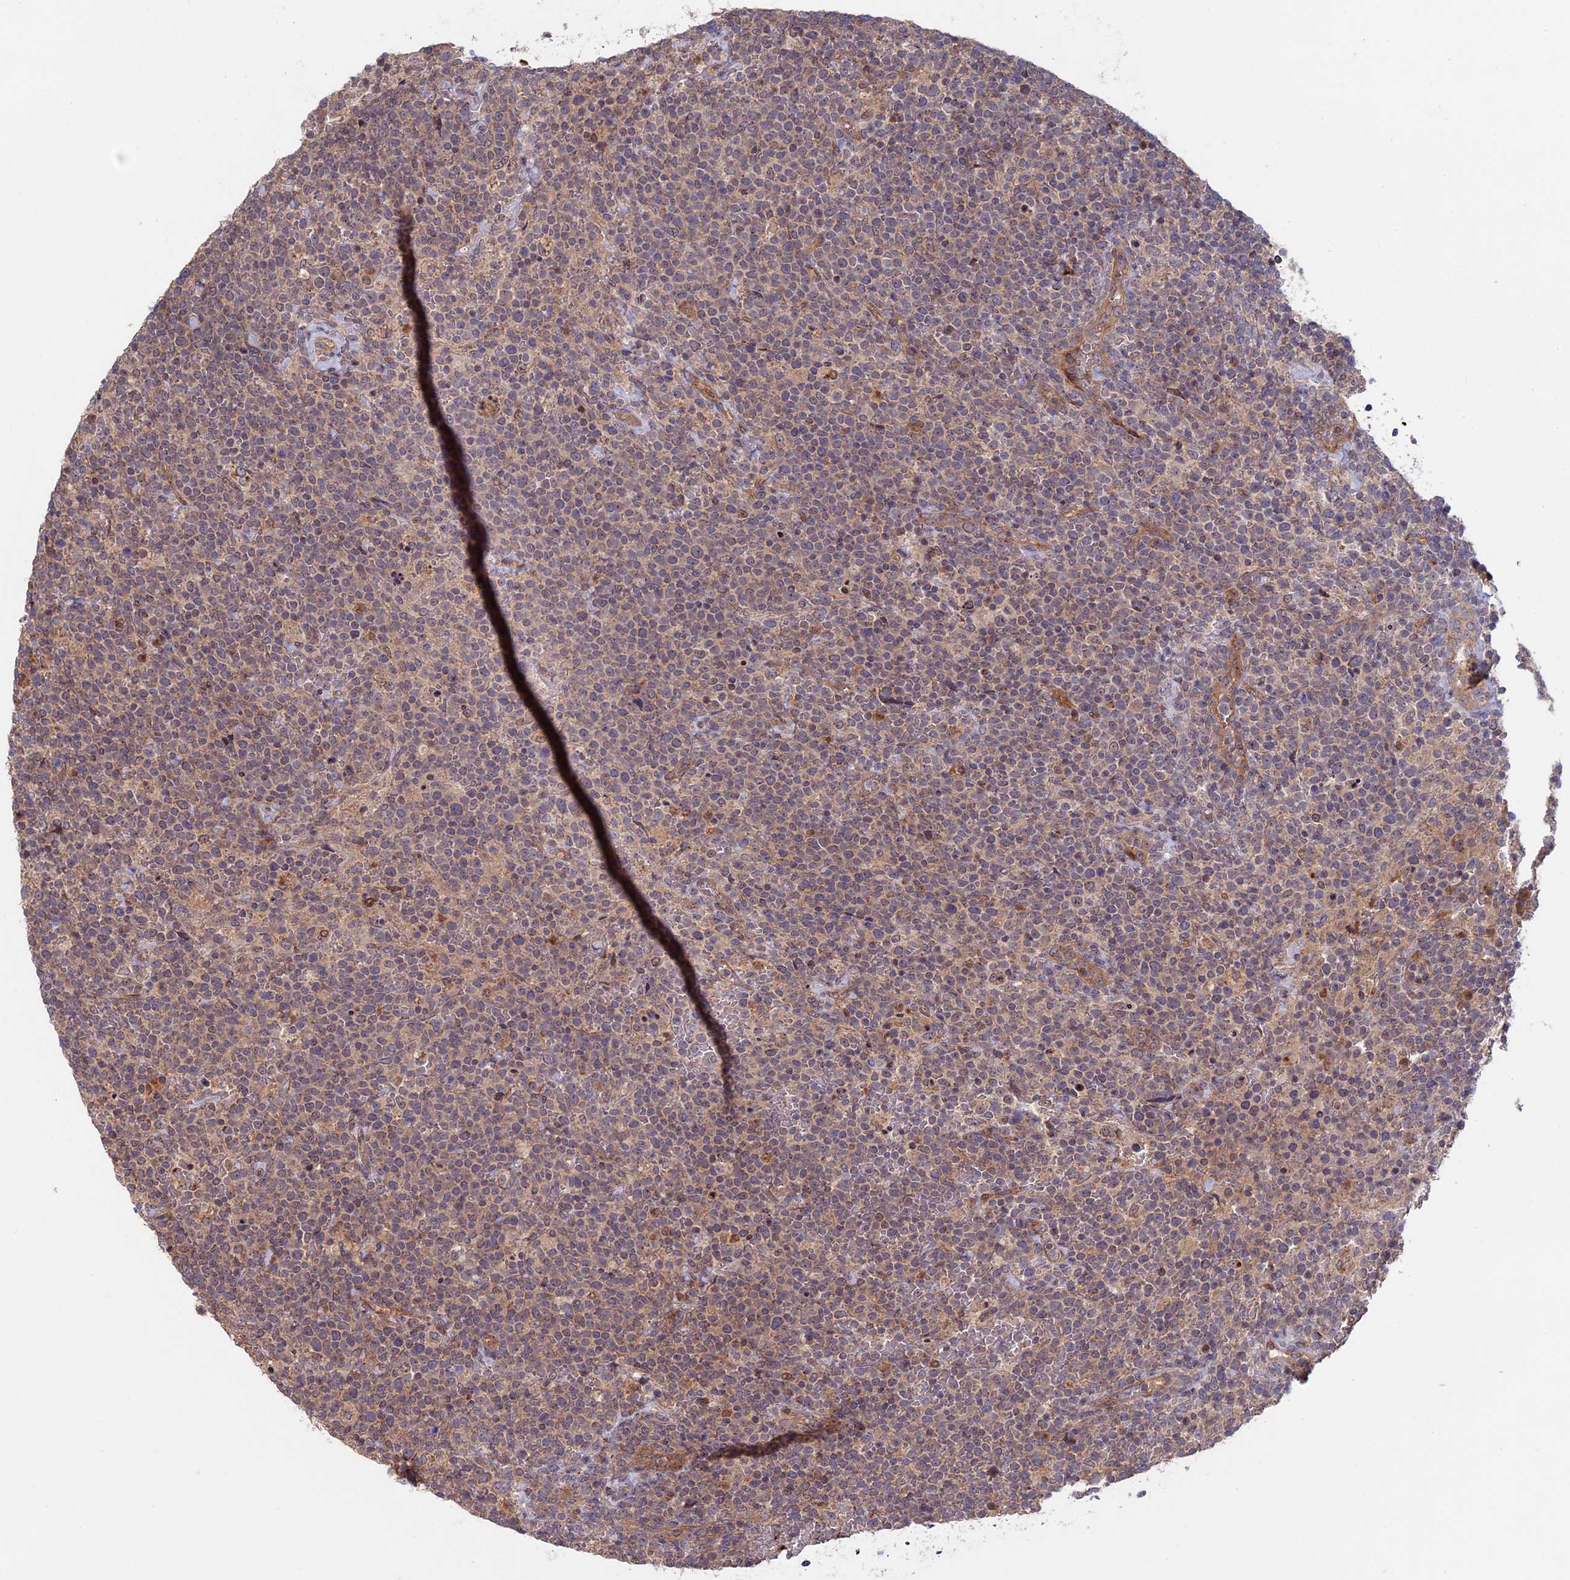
{"staining": {"intensity": "weak", "quantity": ">75%", "location": "cytoplasmic/membranous"}, "tissue": "lymphoma", "cell_type": "Tumor cells", "image_type": "cancer", "snomed": [{"axis": "morphology", "description": "Malignant lymphoma, non-Hodgkin's type, High grade"}, {"axis": "topography", "description": "Lymph node"}], "caption": "Protein staining reveals weak cytoplasmic/membranous staining in approximately >75% of tumor cells in high-grade malignant lymphoma, non-Hodgkin's type. (Brightfield microscopy of DAB IHC at high magnification).", "gene": "FERMT1", "patient": {"sex": "male", "age": 61}}